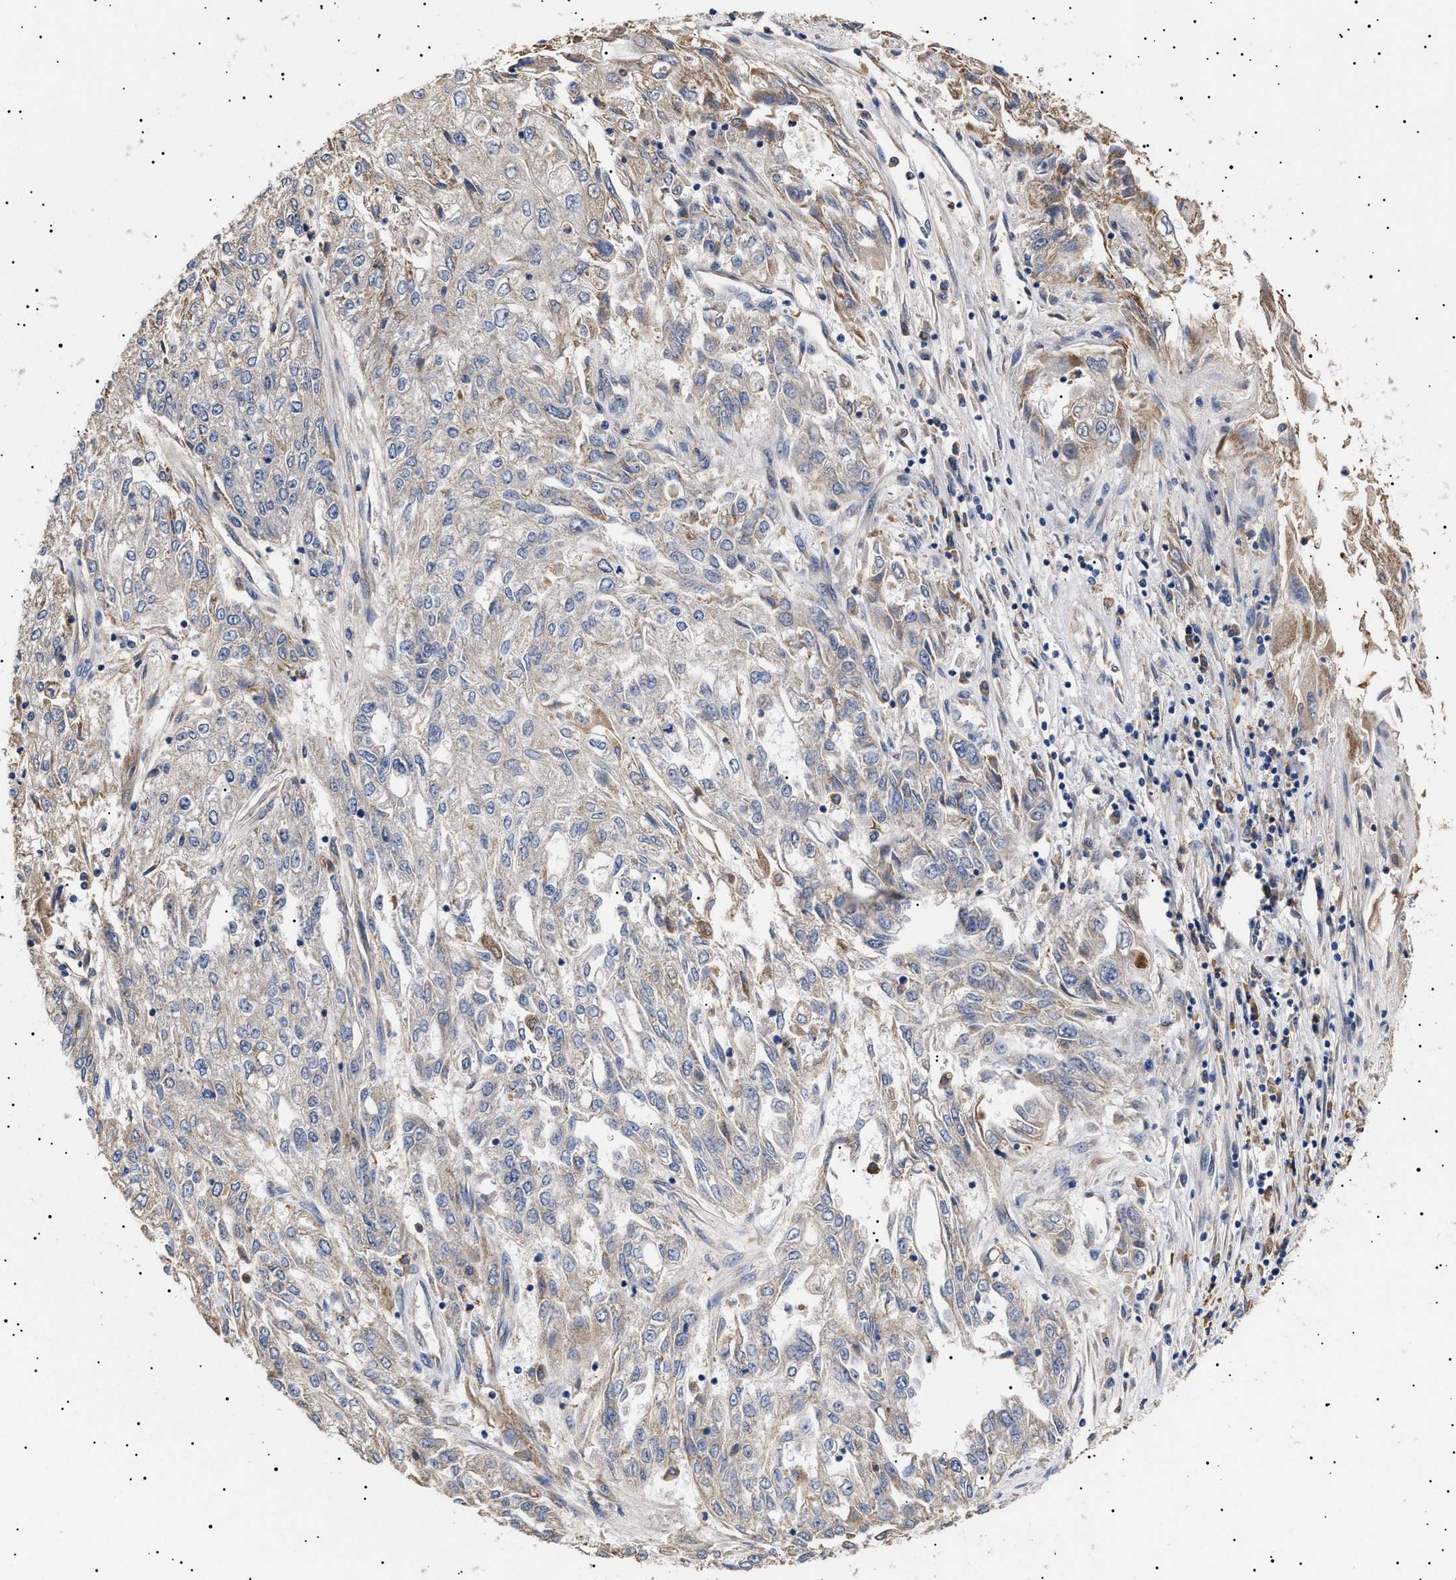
{"staining": {"intensity": "weak", "quantity": "<25%", "location": "cytoplasmic/membranous"}, "tissue": "endometrial cancer", "cell_type": "Tumor cells", "image_type": "cancer", "snomed": [{"axis": "morphology", "description": "Adenocarcinoma, NOS"}, {"axis": "topography", "description": "Endometrium"}], "caption": "A micrograph of adenocarcinoma (endometrial) stained for a protein demonstrates no brown staining in tumor cells. (DAB IHC visualized using brightfield microscopy, high magnification).", "gene": "KRBA1", "patient": {"sex": "female", "age": 49}}